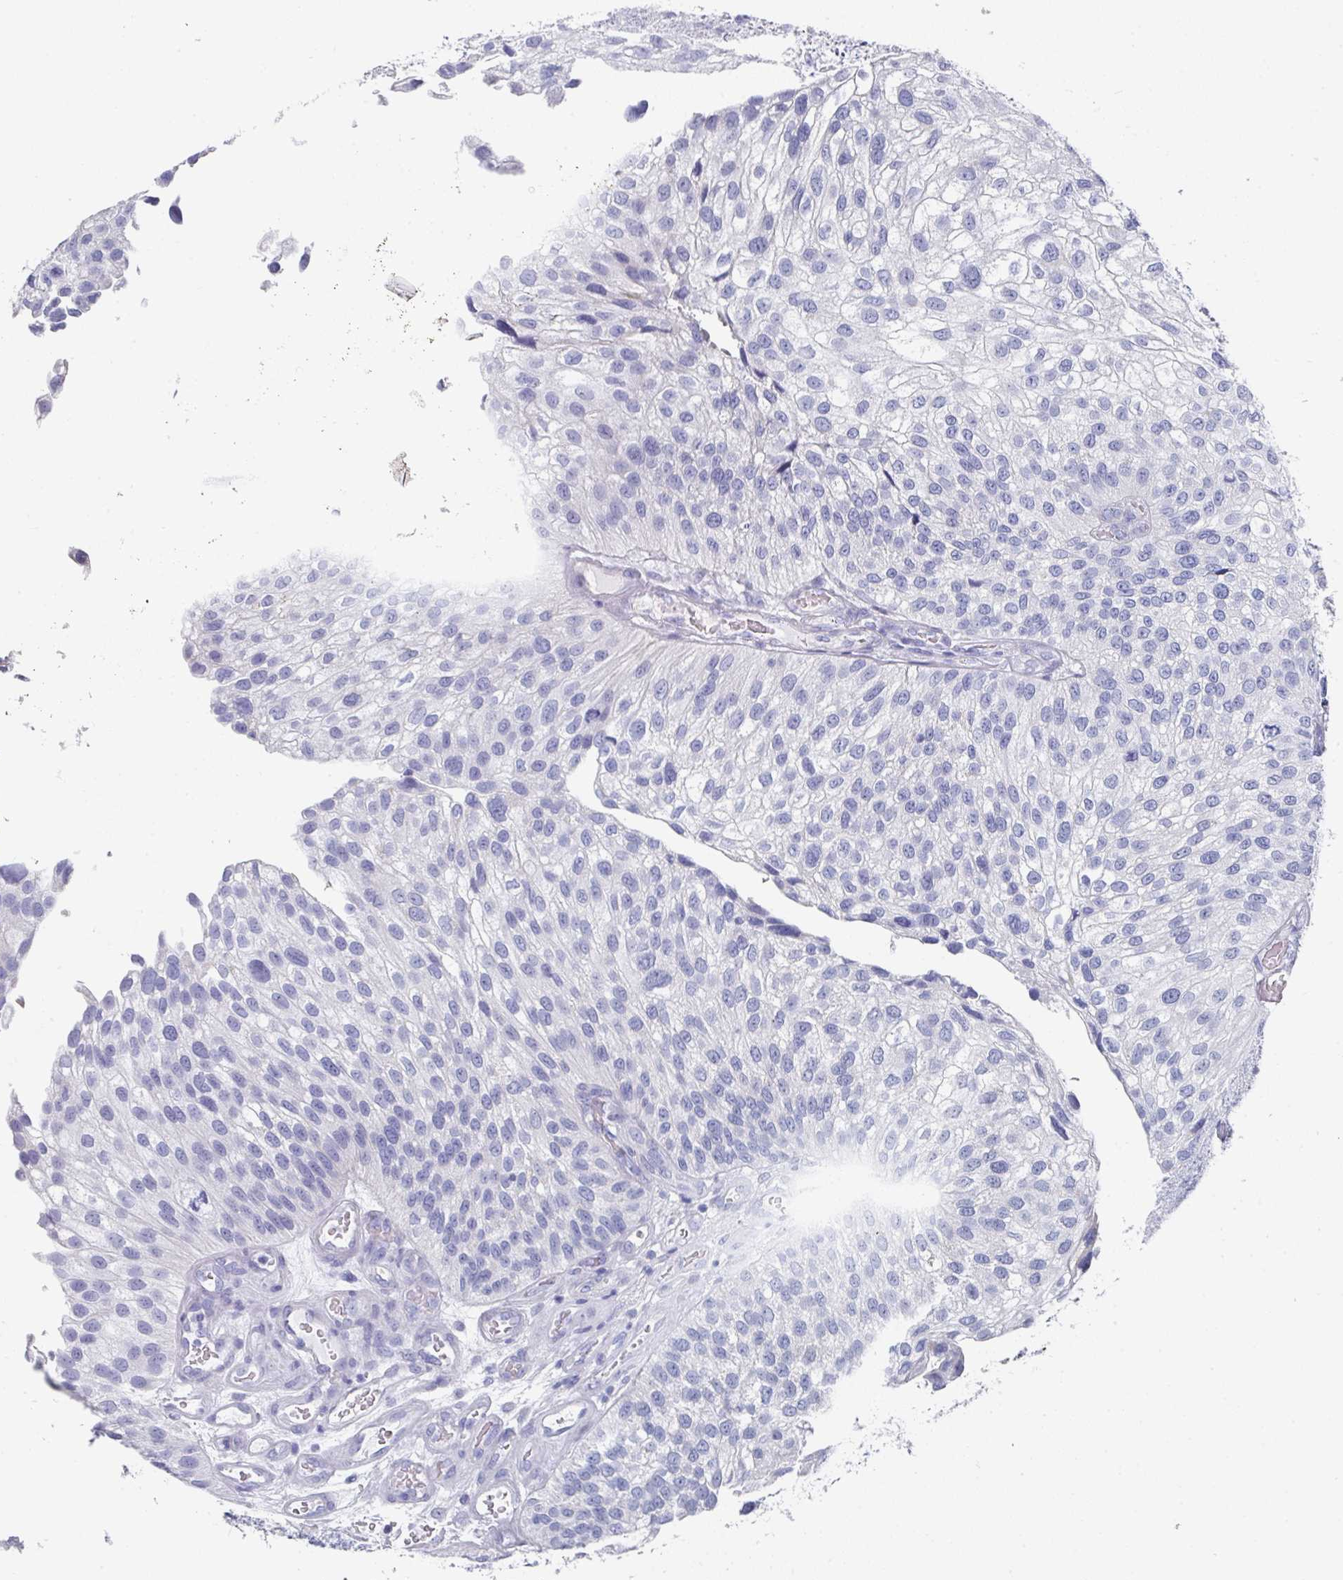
{"staining": {"intensity": "negative", "quantity": "none", "location": "none"}, "tissue": "urothelial cancer", "cell_type": "Tumor cells", "image_type": "cancer", "snomed": [{"axis": "morphology", "description": "Urothelial carcinoma, NOS"}, {"axis": "topography", "description": "Urinary bladder"}], "caption": "A high-resolution histopathology image shows IHC staining of transitional cell carcinoma, which displays no significant positivity in tumor cells.", "gene": "SETBP1", "patient": {"sex": "male", "age": 87}}